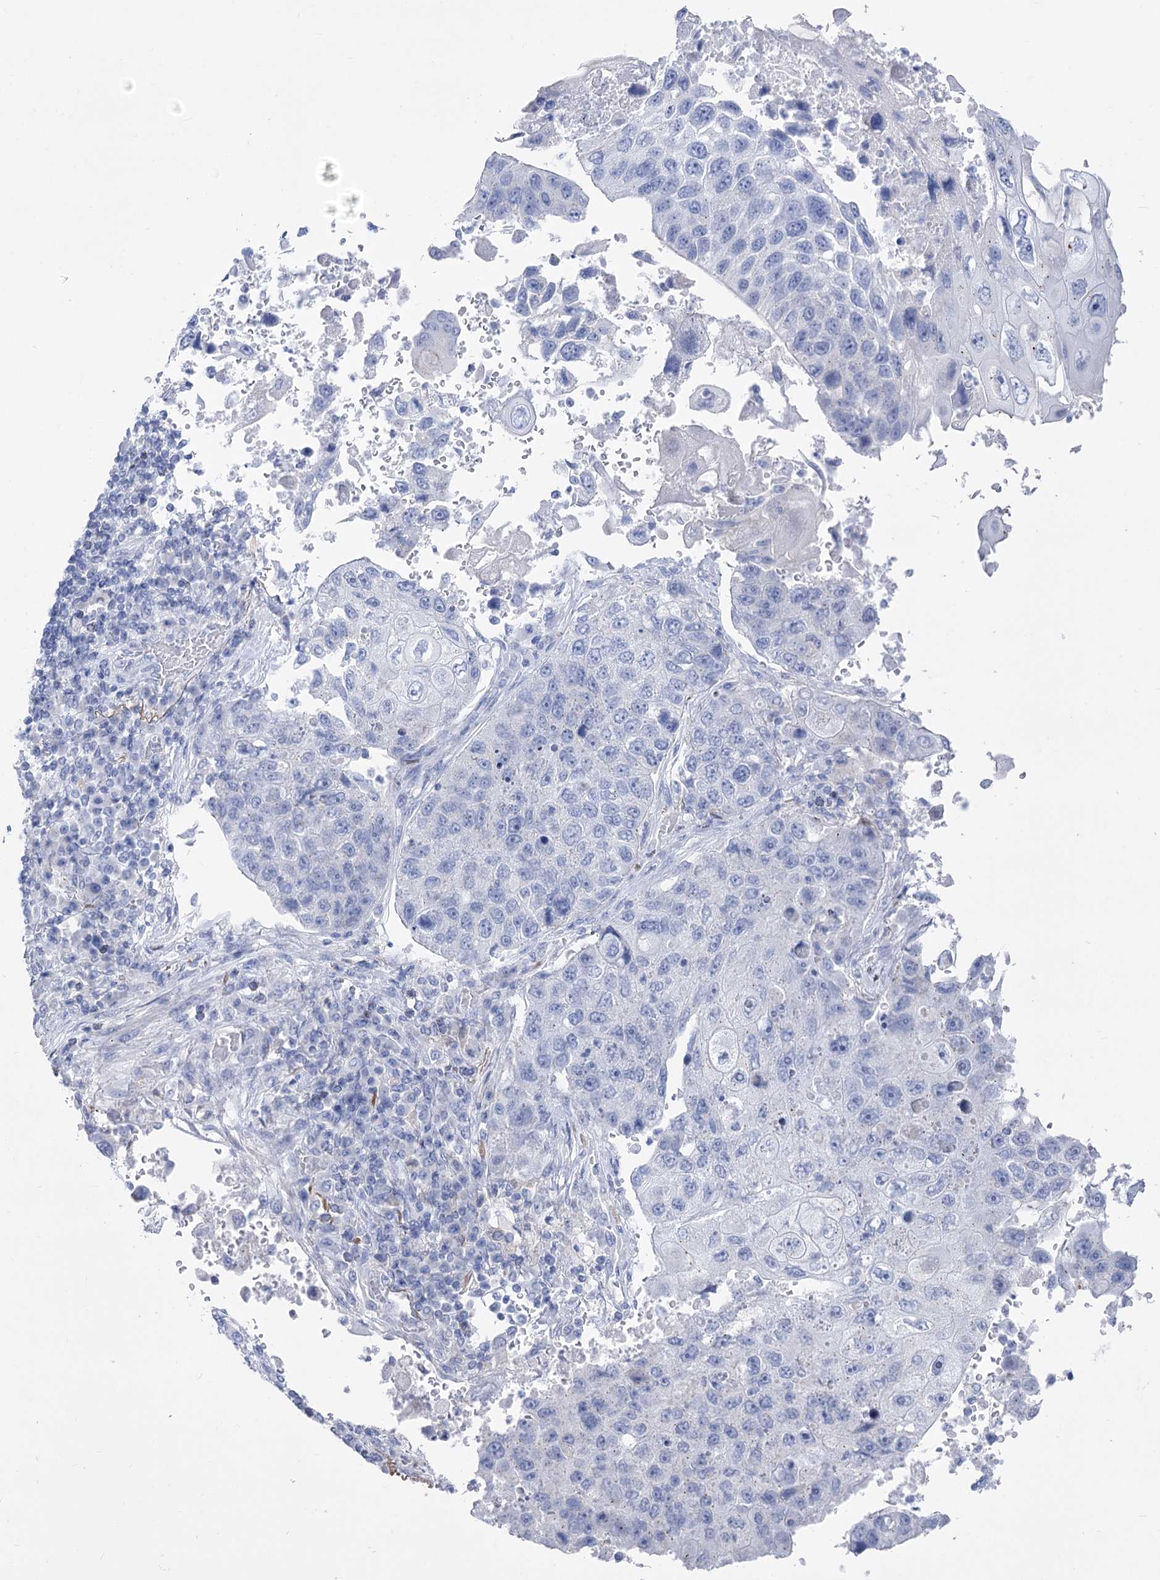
{"staining": {"intensity": "negative", "quantity": "none", "location": "none"}, "tissue": "lung cancer", "cell_type": "Tumor cells", "image_type": "cancer", "snomed": [{"axis": "morphology", "description": "Squamous cell carcinoma, NOS"}, {"axis": "topography", "description": "Lung"}], "caption": "This is an immunohistochemistry (IHC) micrograph of human lung squamous cell carcinoma. There is no staining in tumor cells.", "gene": "PCDHA1", "patient": {"sex": "male", "age": 61}}